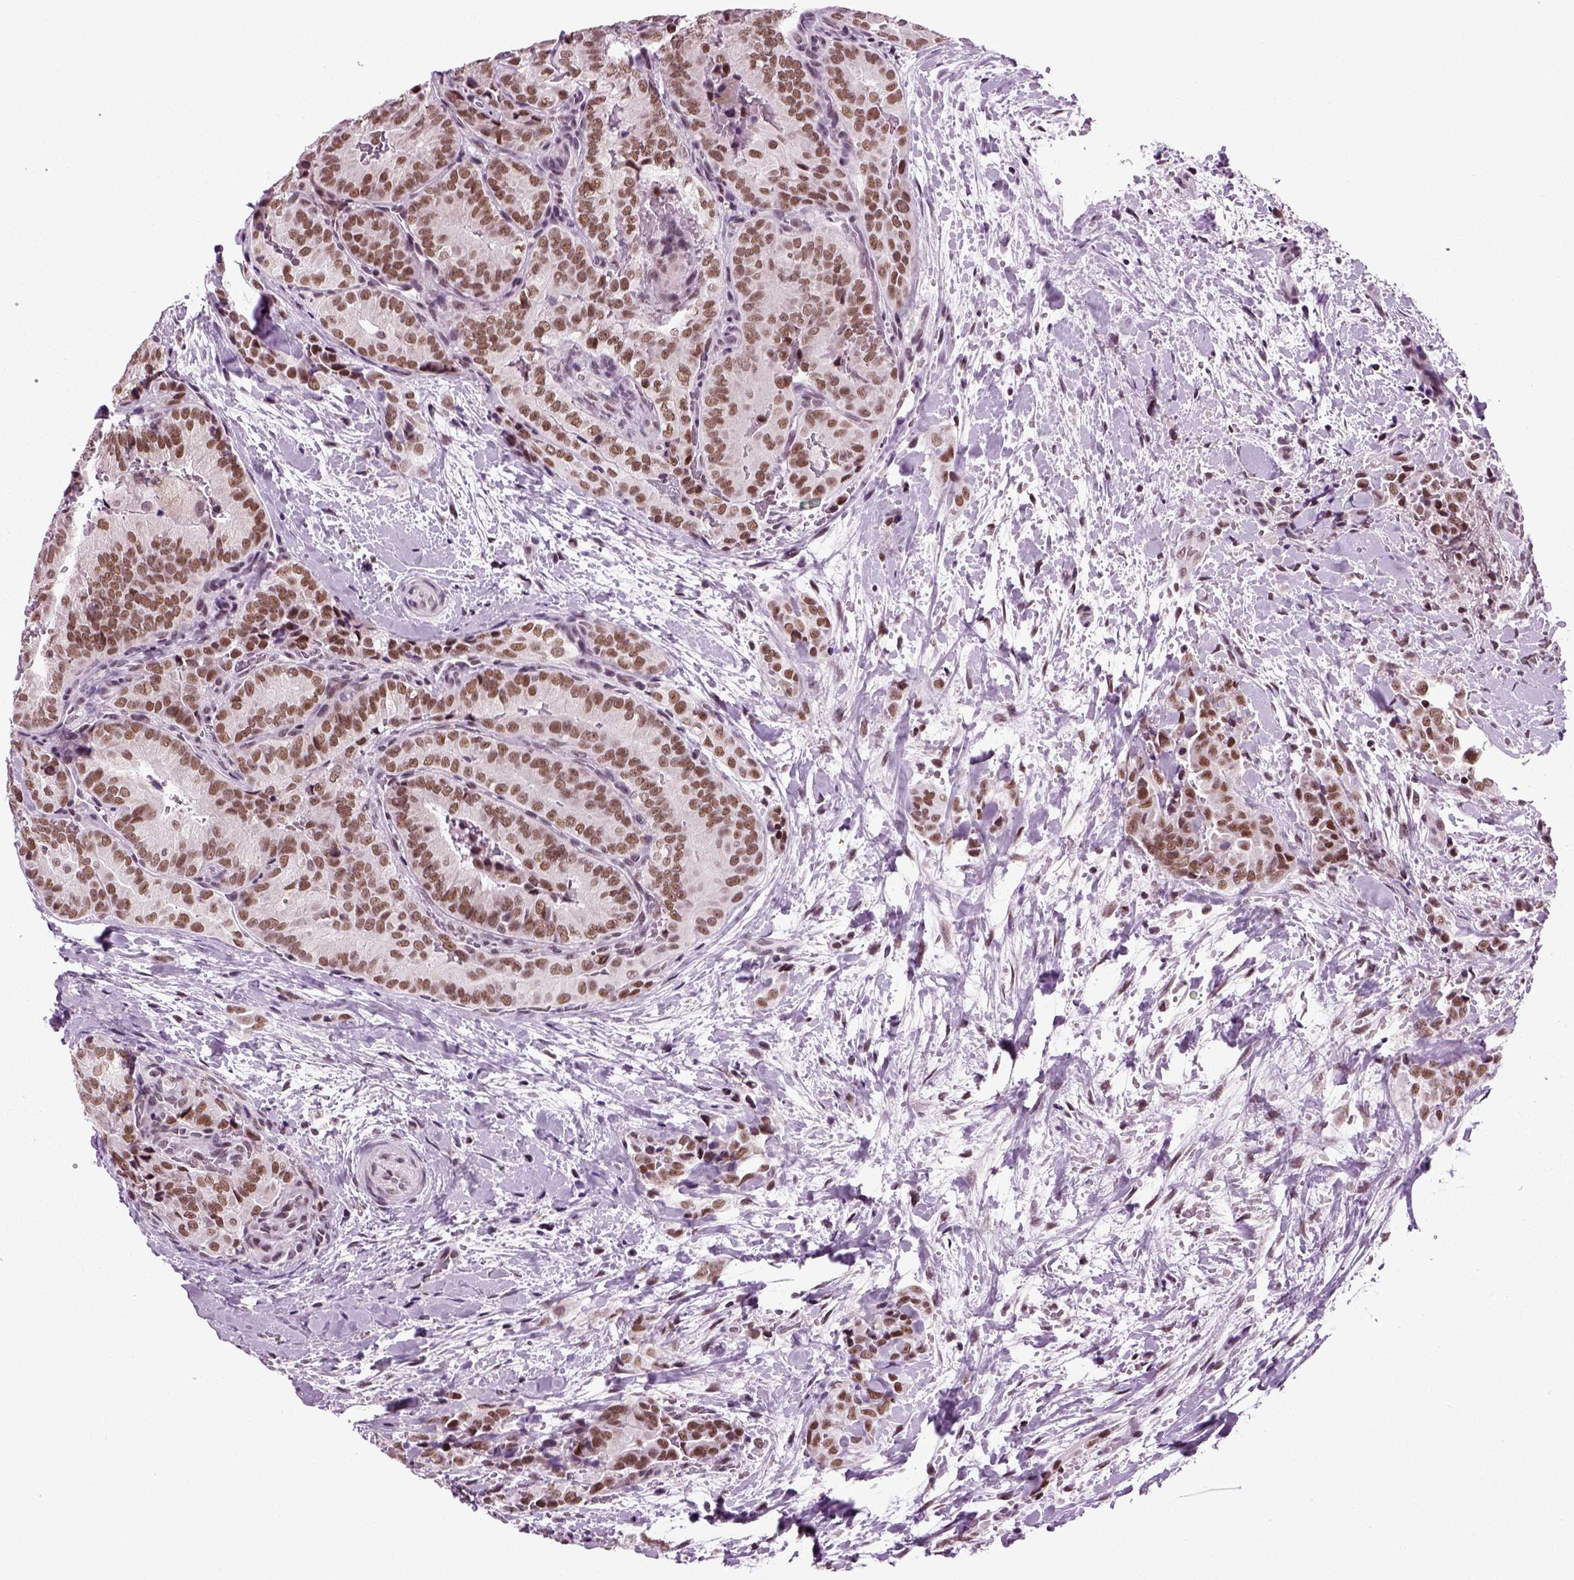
{"staining": {"intensity": "moderate", "quantity": ">75%", "location": "nuclear"}, "tissue": "thyroid cancer", "cell_type": "Tumor cells", "image_type": "cancer", "snomed": [{"axis": "morphology", "description": "Papillary adenocarcinoma, NOS"}, {"axis": "topography", "description": "Thyroid gland"}], "caption": "Protein expression analysis of thyroid cancer shows moderate nuclear staining in about >75% of tumor cells.", "gene": "RCOR3", "patient": {"sex": "male", "age": 61}}